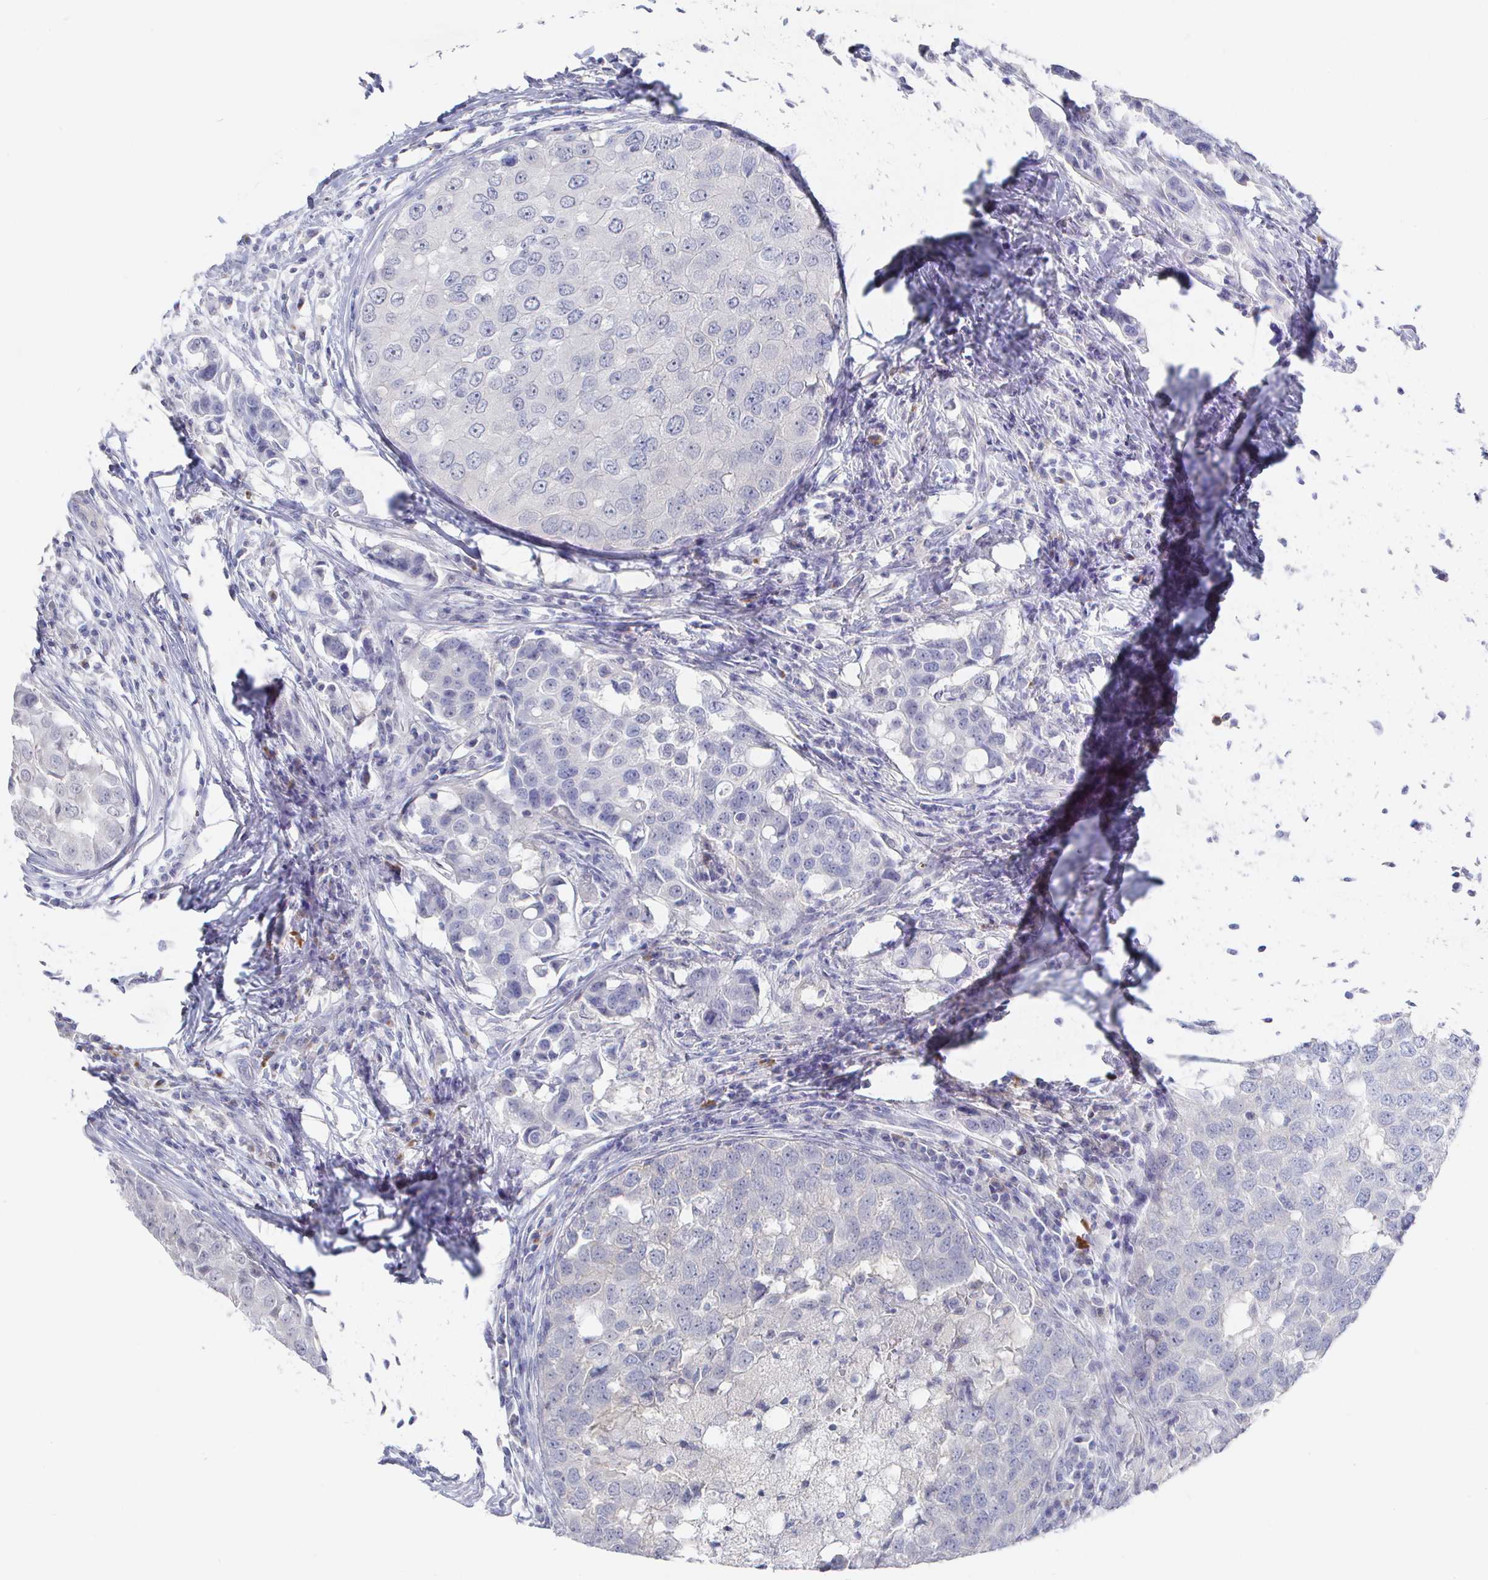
{"staining": {"intensity": "negative", "quantity": "none", "location": "none"}, "tissue": "breast cancer", "cell_type": "Tumor cells", "image_type": "cancer", "snomed": [{"axis": "morphology", "description": "Duct carcinoma"}, {"axis": "topography", "description": "Breast"}], "caption": "Immunohistochemistry image of neoplastic tissue: human breast cancer (infiltrating ductal carcinoma) stained with DAB (3,3'-diaminobenzidine) displays no significant protein positivity in tumor cells.", "gene": "LRRC23", "patient": {"sex": "female", "age": 27}}